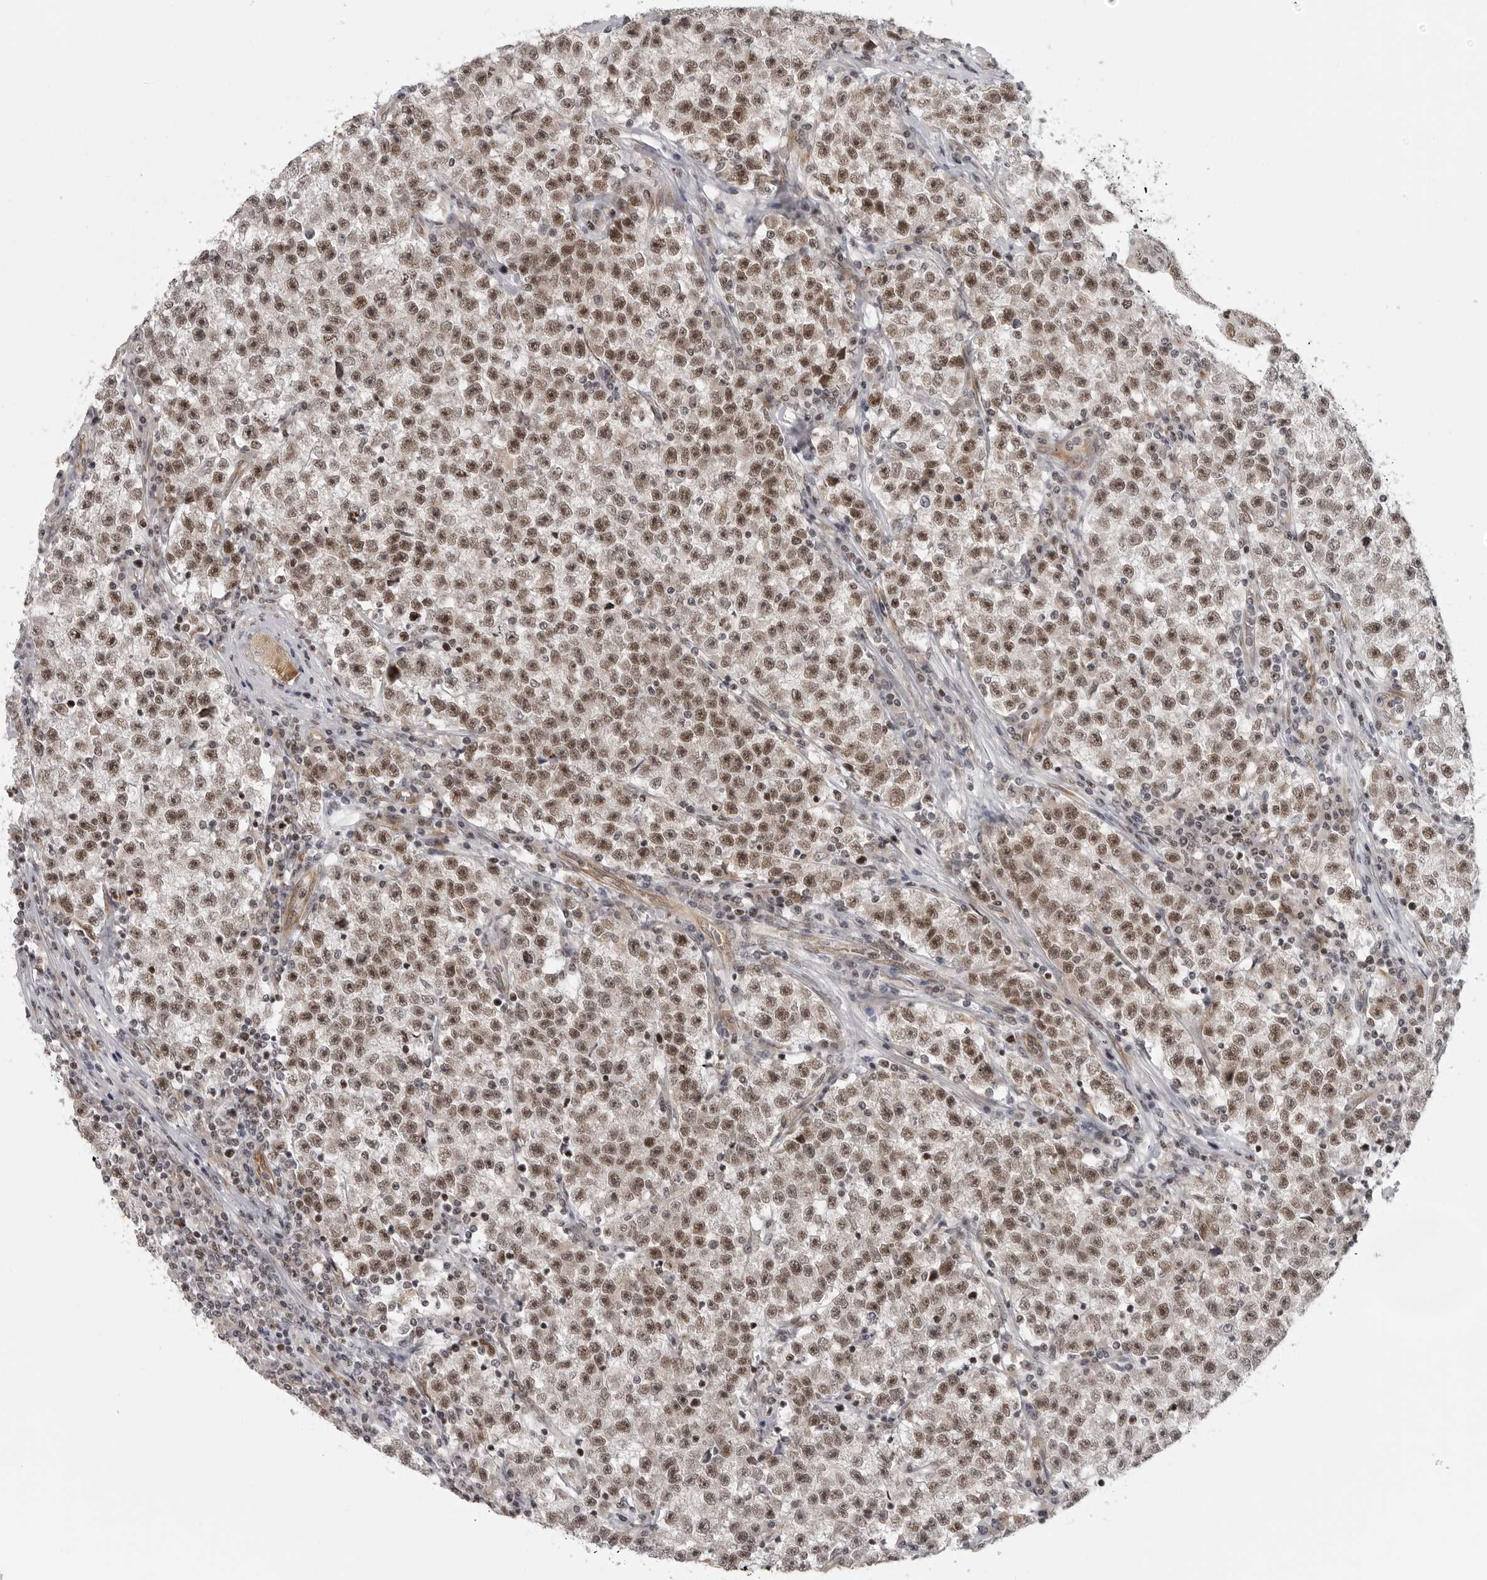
{"staining": {"intensity": "moderate", "quantity": ">75%", "location": "nuclear"}, "tissue": "testis cancer", "cell_type": "Tumor cells", "image_type": "cancer", "snomed": [{"axis": "morphology", "description": "Seminoma, NOS"}, {"axis": "topography", "description": "Testis"}], "caption": "A brown stain highlights moderate nuclear positivity of a protein in testis seminoma tumor cells. The staining was performed using DAB to visualize the protein expression in brown, while the nuclei were stained in blue with hematoxylin (Magnification: 20x).", "gene": "PRDM10", "patient": {"sex": "male", "age": 22}}